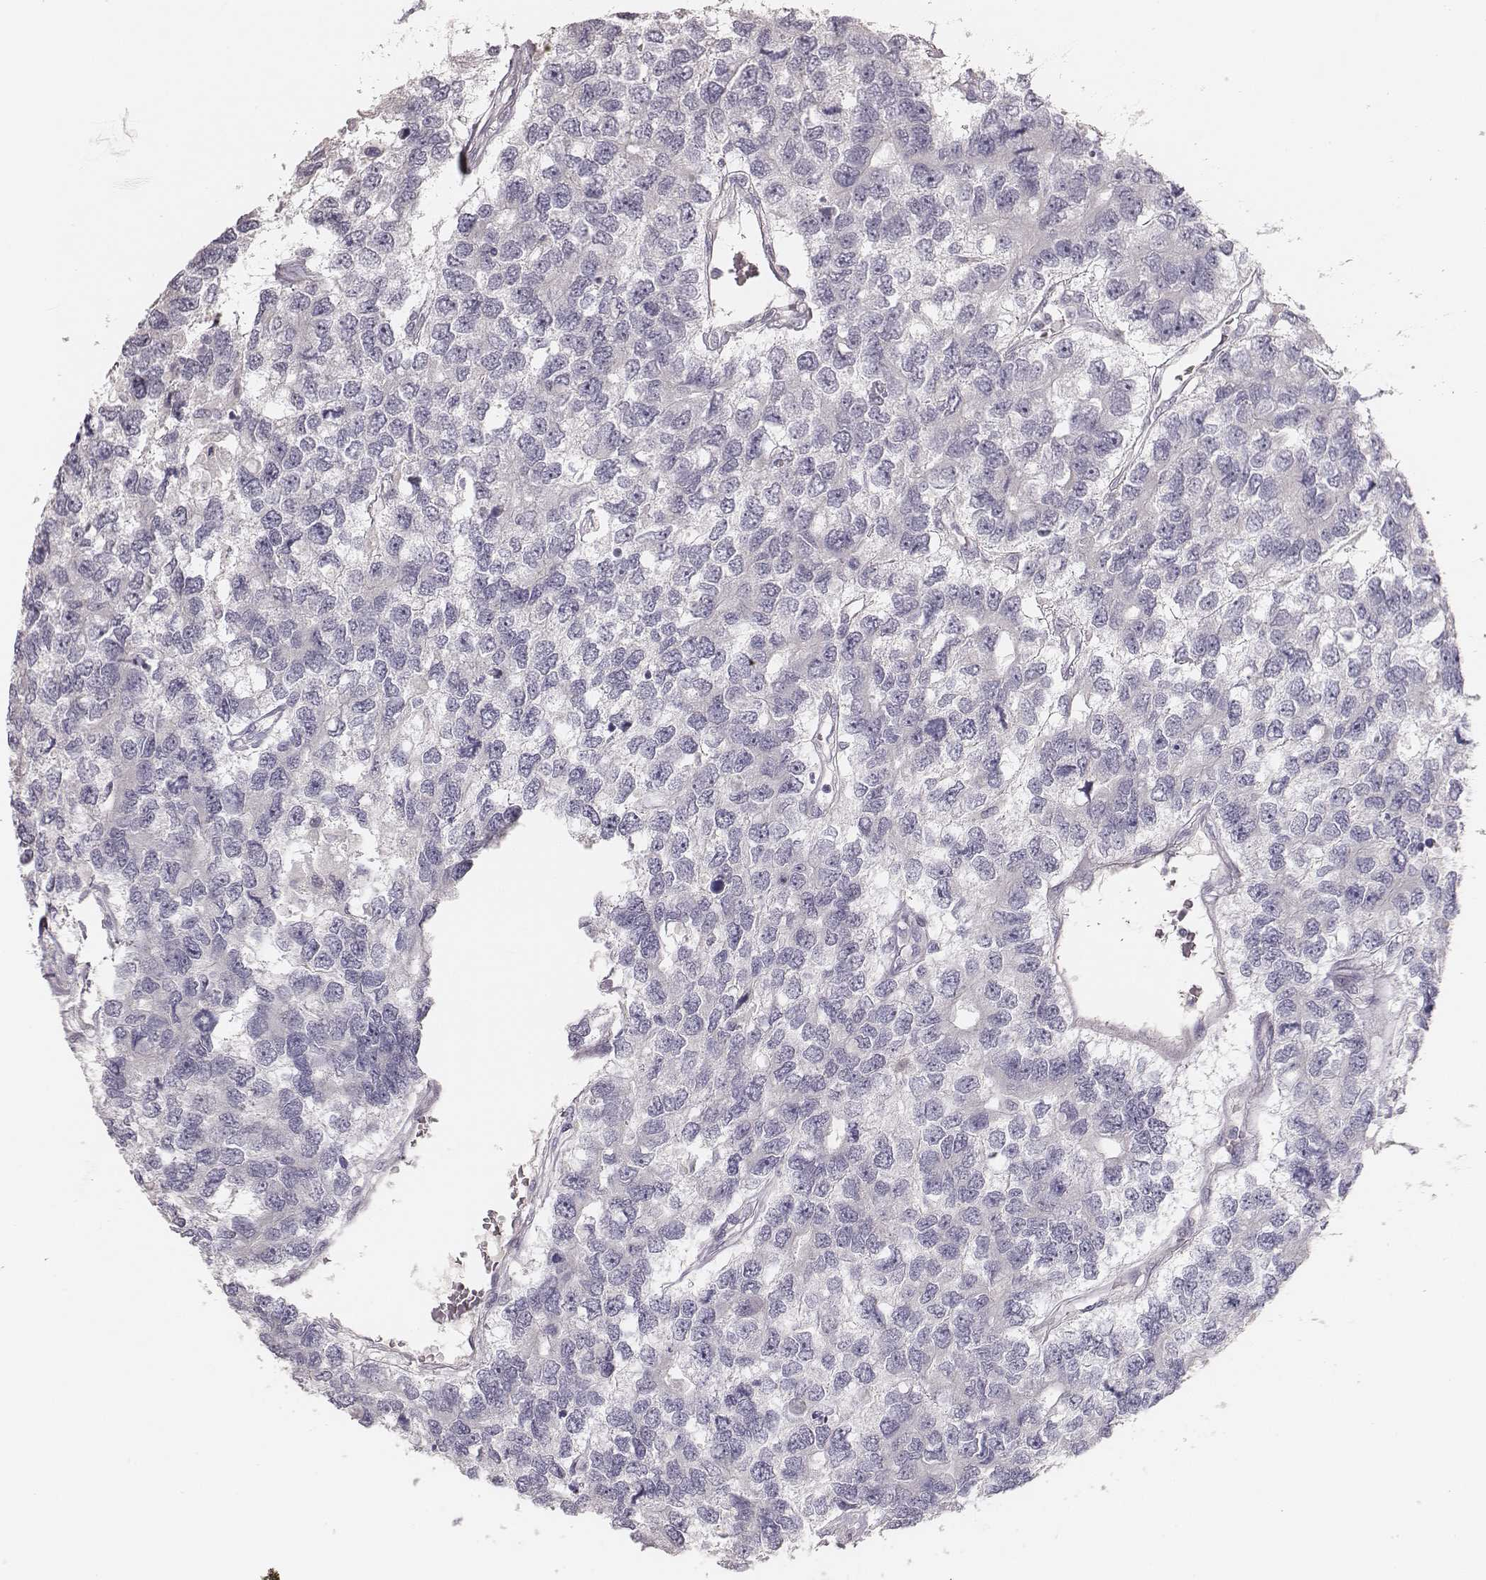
{"staining": {"intensity": "negative", "quantity": "none", "location": "none"}, "tissue": "testis cancer", "cell_type": "Tumor cells", "image_type": "cancer", "snomed": [{"axis": "morphology", "description": "Seminoma, NOS"}, {"axis": "topography", "description": "Testis"}], "caption": "Immunohistochemistry of human testis cancer (seminoma) shows no positivity in tumor cells.", "gene": "MYH6", "patient": {"sex": "male", "age": 52}}